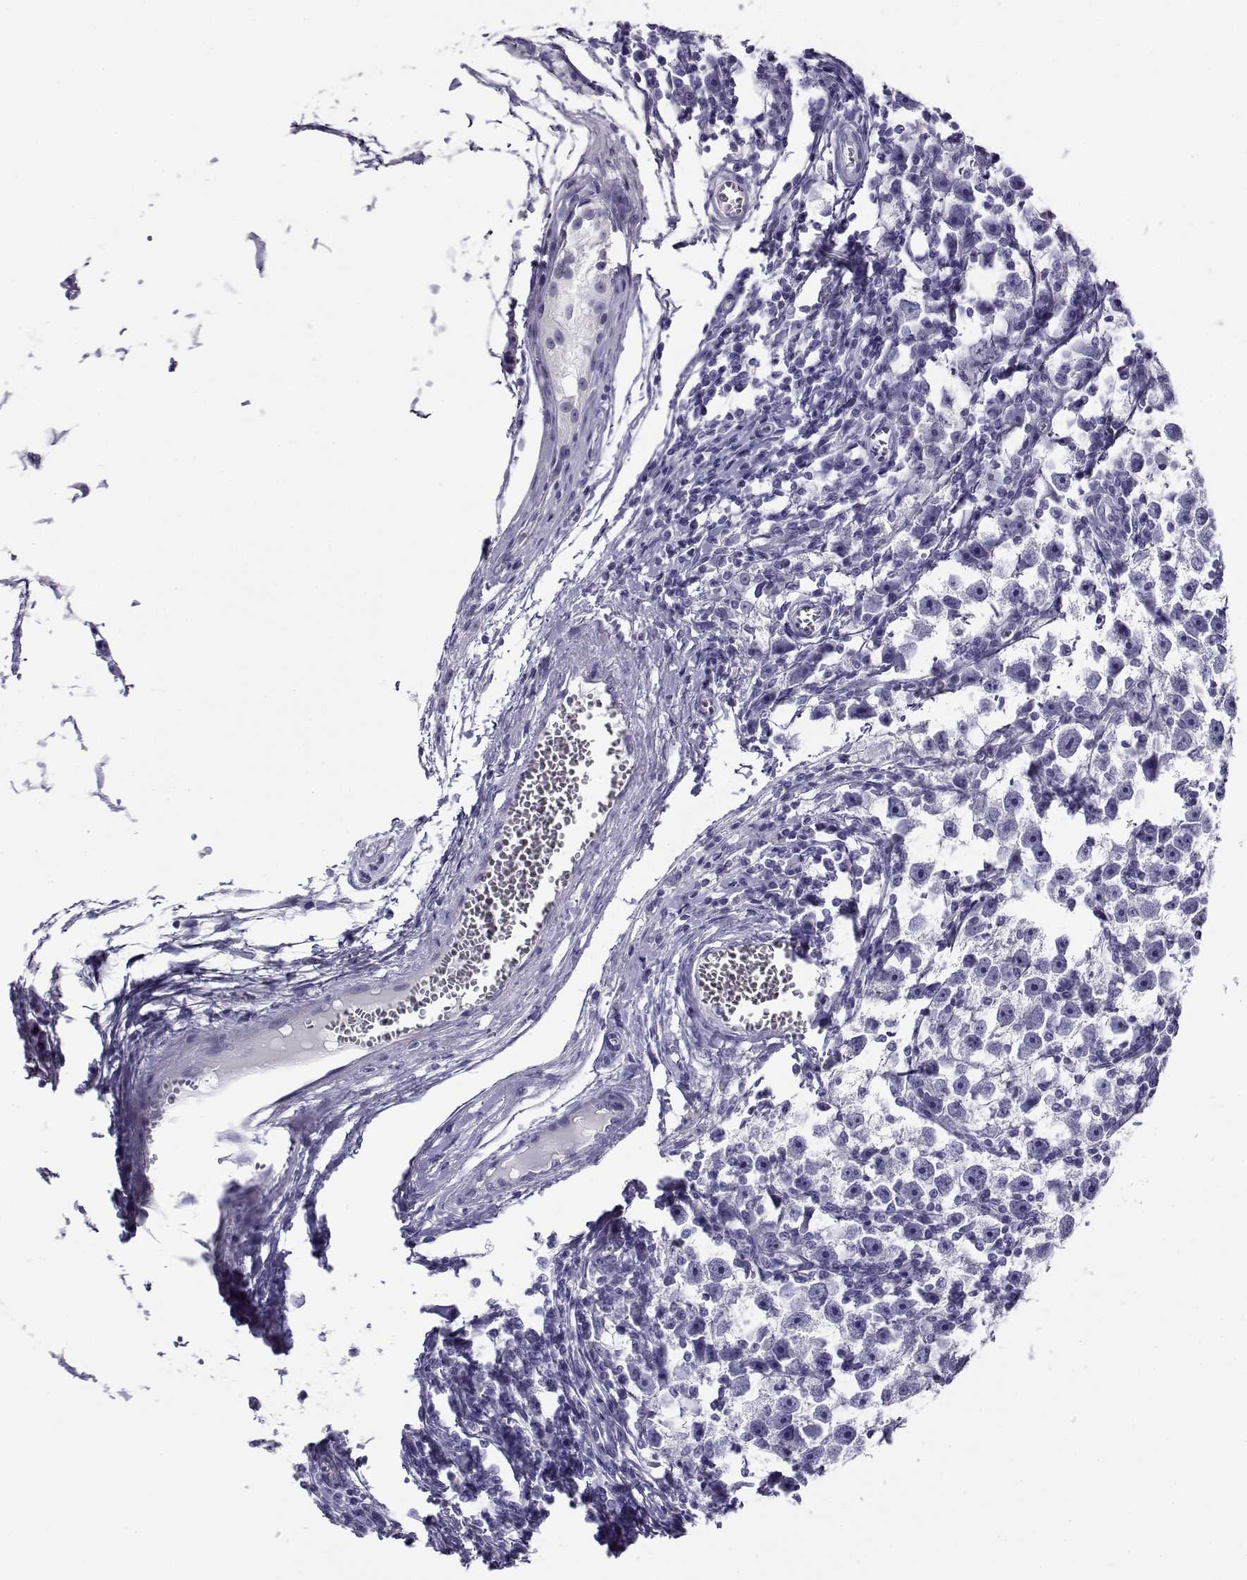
{"staining": {"intensity": "negative", "quantity": "none", "location": "none"}, "tissue": "testis cancer", "cell_type": "Tumor cells", "image_type": "cancer", "snomed": [{"axis": "morphology", "description": "Seminoma, NOS"}, {"axis": "topography", "description": "Testis"}], "caption": "An immunohistochemistry (IHC) histopathology image of testis cancer (seminoma) is shown. There is no staining in tumor cells of testis cancer (seminoma).", "gene": "CABS1", "patient": {"sex": "male", "age": 30}}